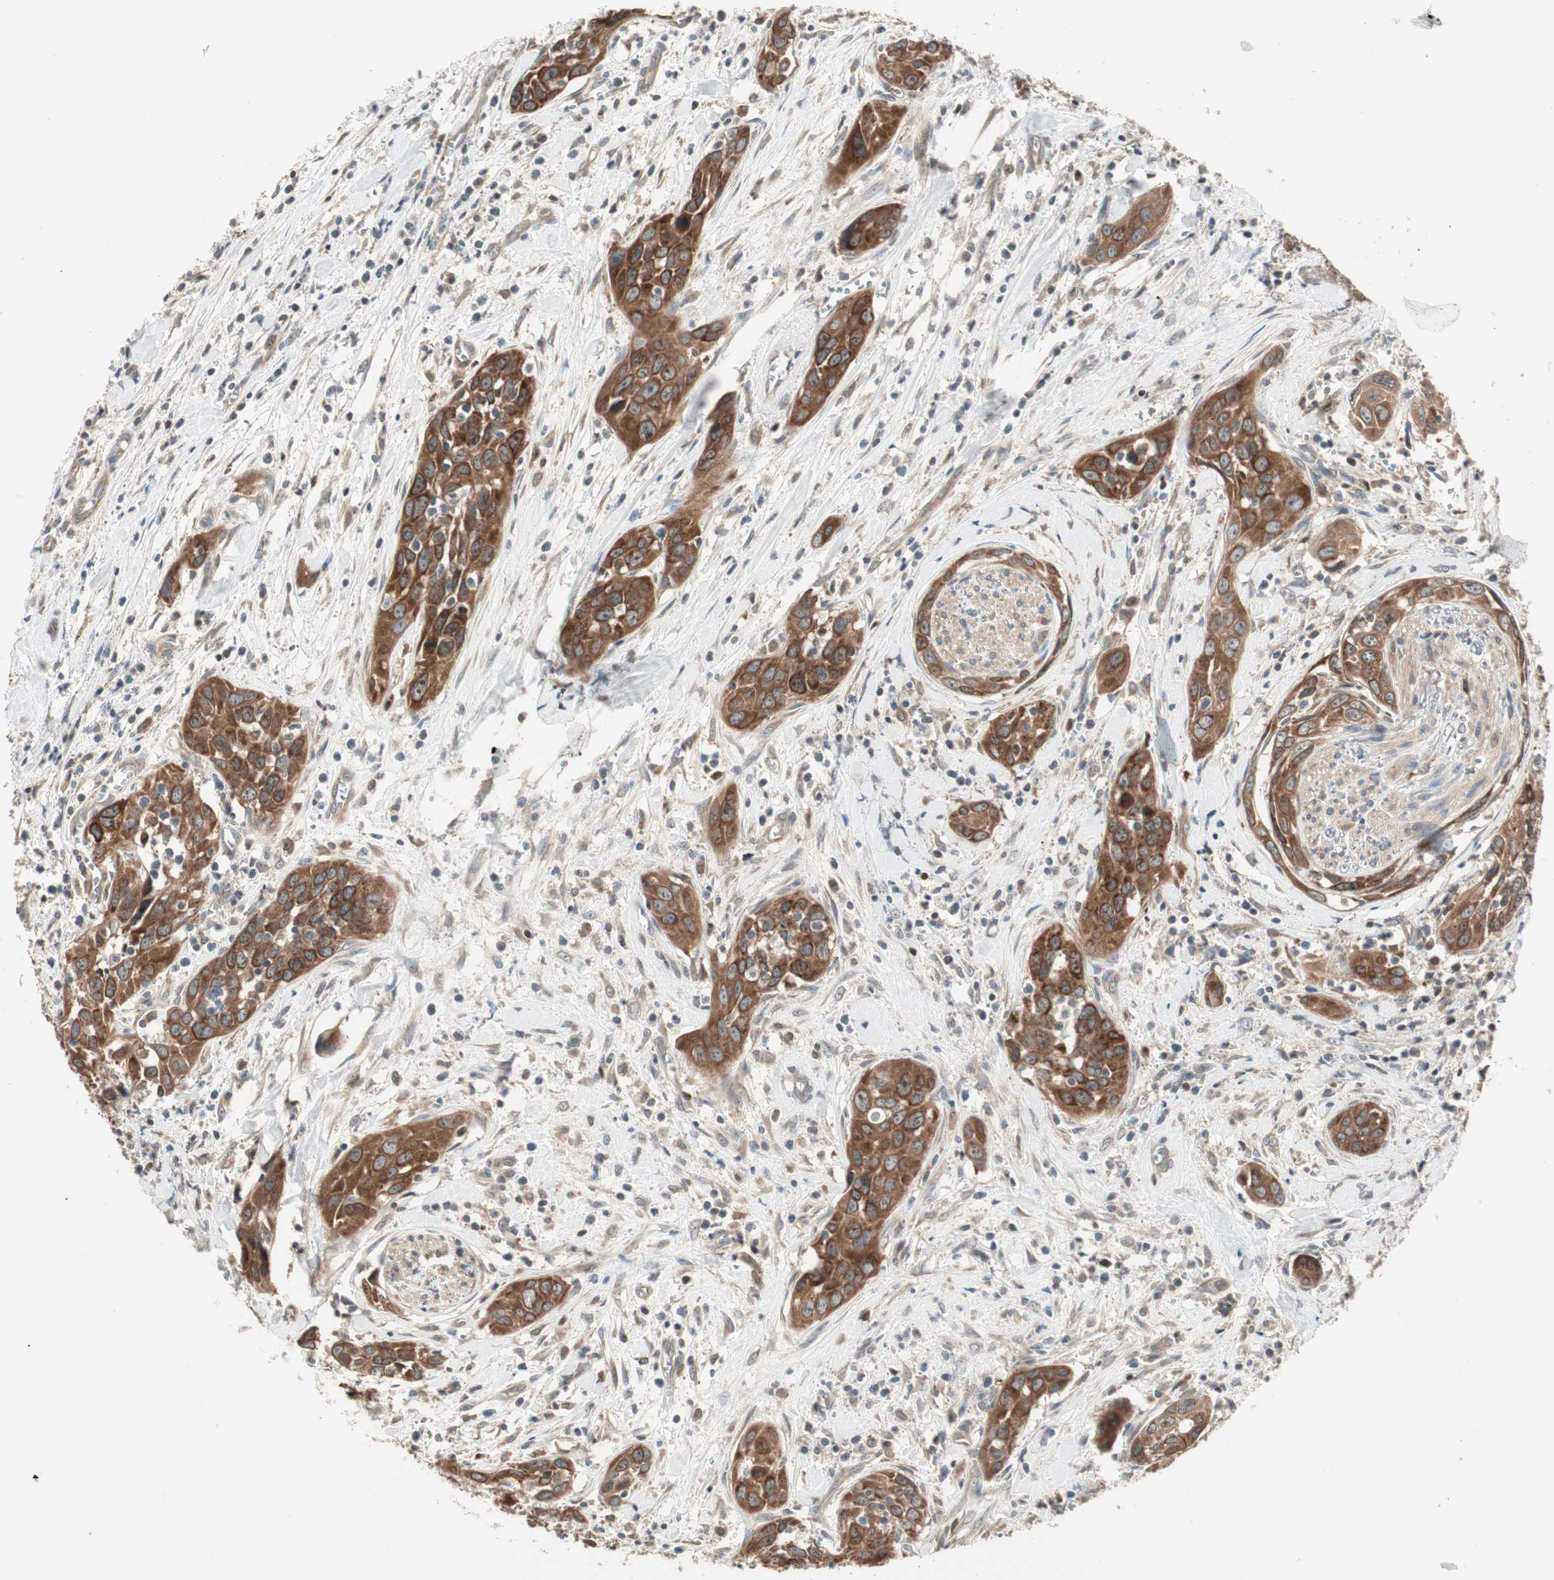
{"staining": {"intensity": "strong", "quantity": ">75%", "location": "cytoplasmic/membranous"}, "tissue": "head and neck cancer", "cell_type": "Tumor cells", "image_type": "cancer", "snomed": [{"axis": "morphology", "description": "Squamous cell carcinoma, NOS"}, {"axis": "topography", "description": "Oral tissue"}, {"axis": "topography", "description": "Head-Neck"}], "caption": "IHC histopathology image of neoplastic tissue: squamous cell carcinoma (head and neck) stained using immunohistochemistry (IHC) reveals high levels of strong protein expression localized specifically in the cytoplasmic/membranous of tumor cells, appearing as a cytoplasmic/membranous brown color.", "gene": "ATP6AP2", "patient": {"sex": "female", "age": 50}}